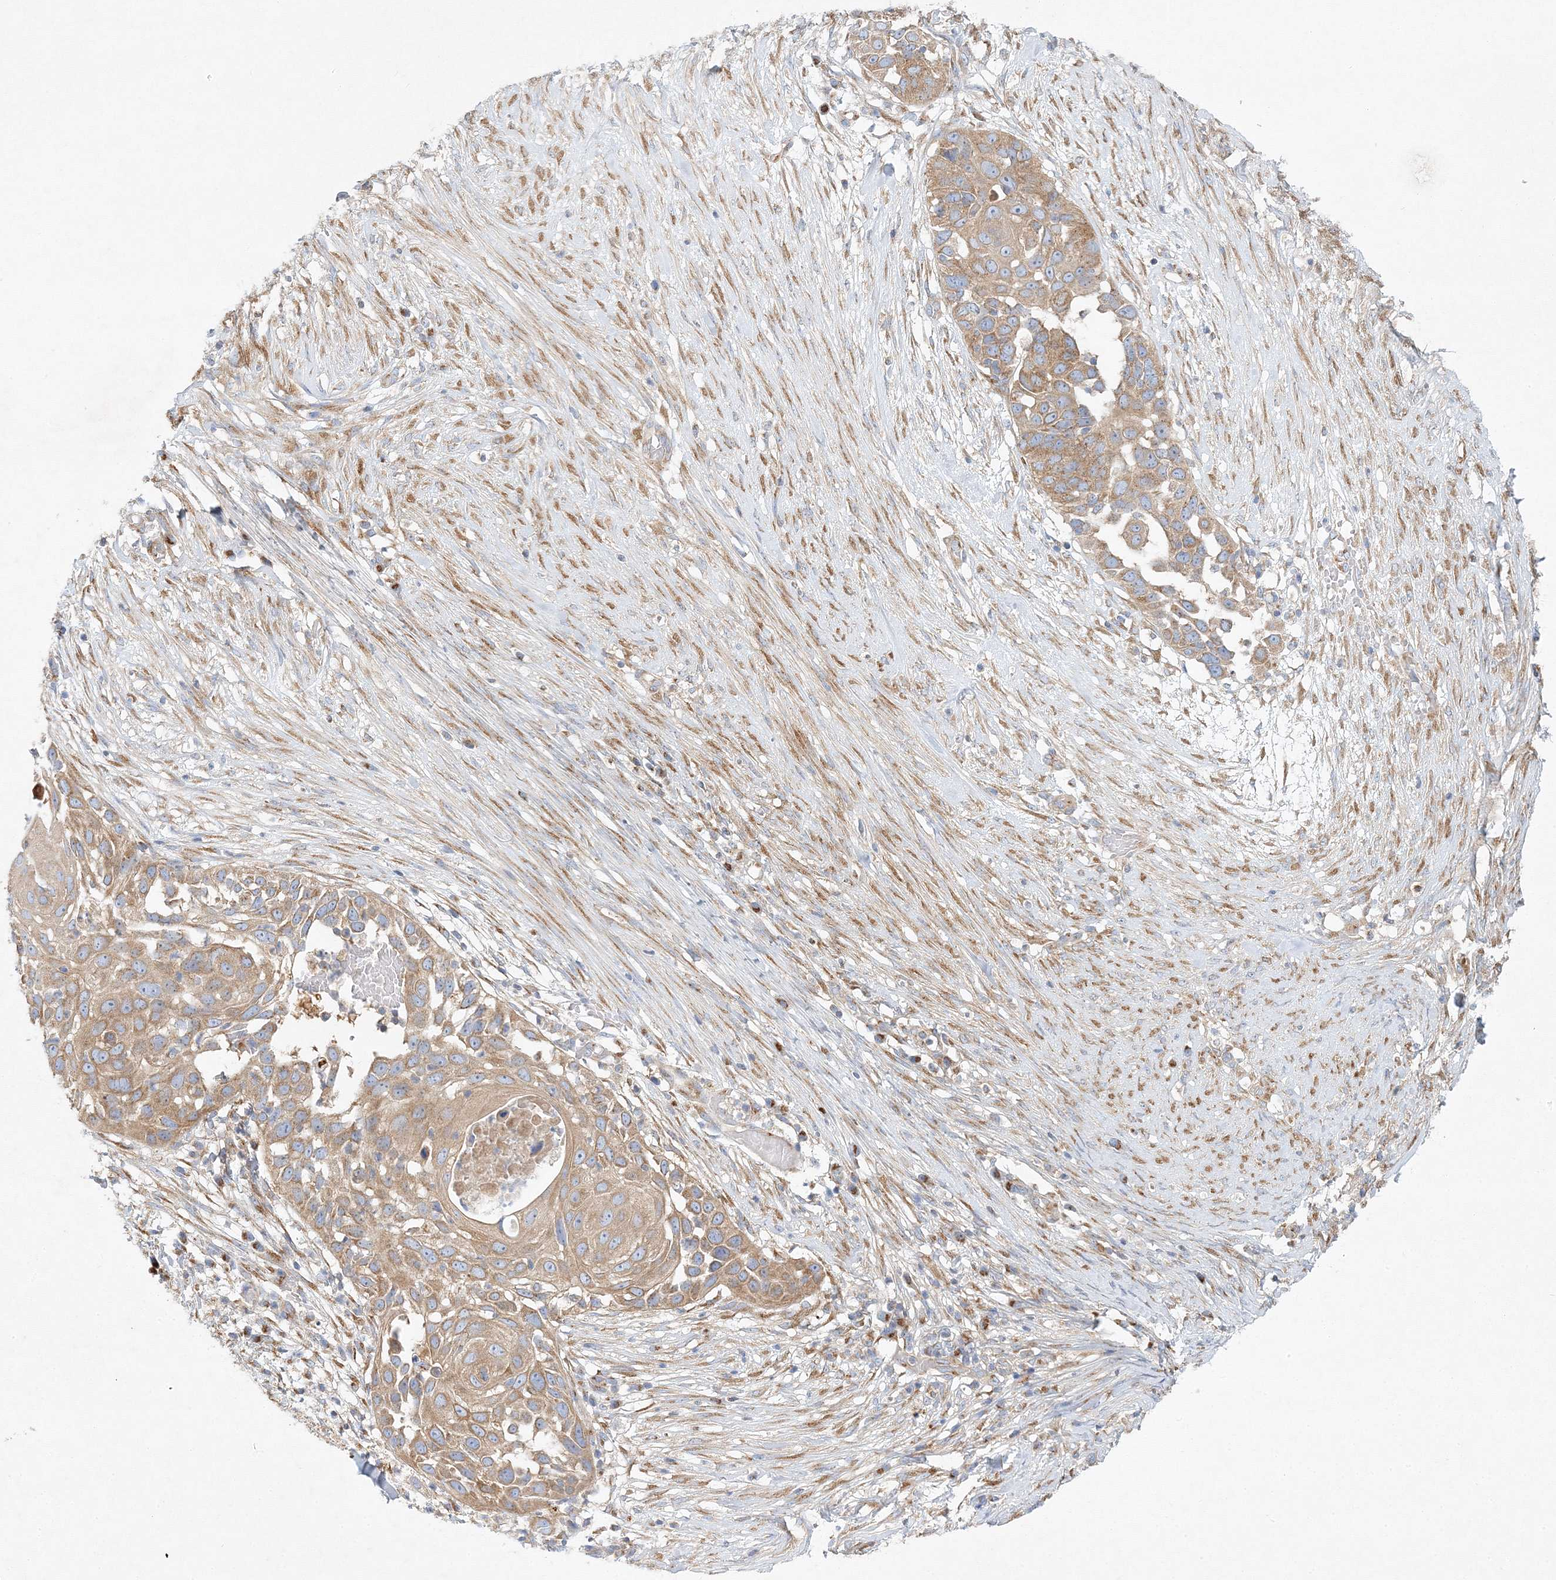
{"staining": {"intensity": "moderate", "quantity": ">75%", "location": "cytoplasmic/membranous"}, "tissue": "skin cancer", "cell_type": "Tumor cells", "image_type": "cancer", "snomed": [{"axis": "morphology", "description": "Squamous cell carcinoma, NOS"}, {"axis": "topography", "description": "Skin"}], "caption": "Squamous cell carcinoma (skin) stained for a protein (brown) demonstrates moderate cytoplasmic/membranous positive positivity in about >75% of tumor cells.", "gene": "SEC23IP", "patient": {"sex": "female", "age": 44}}